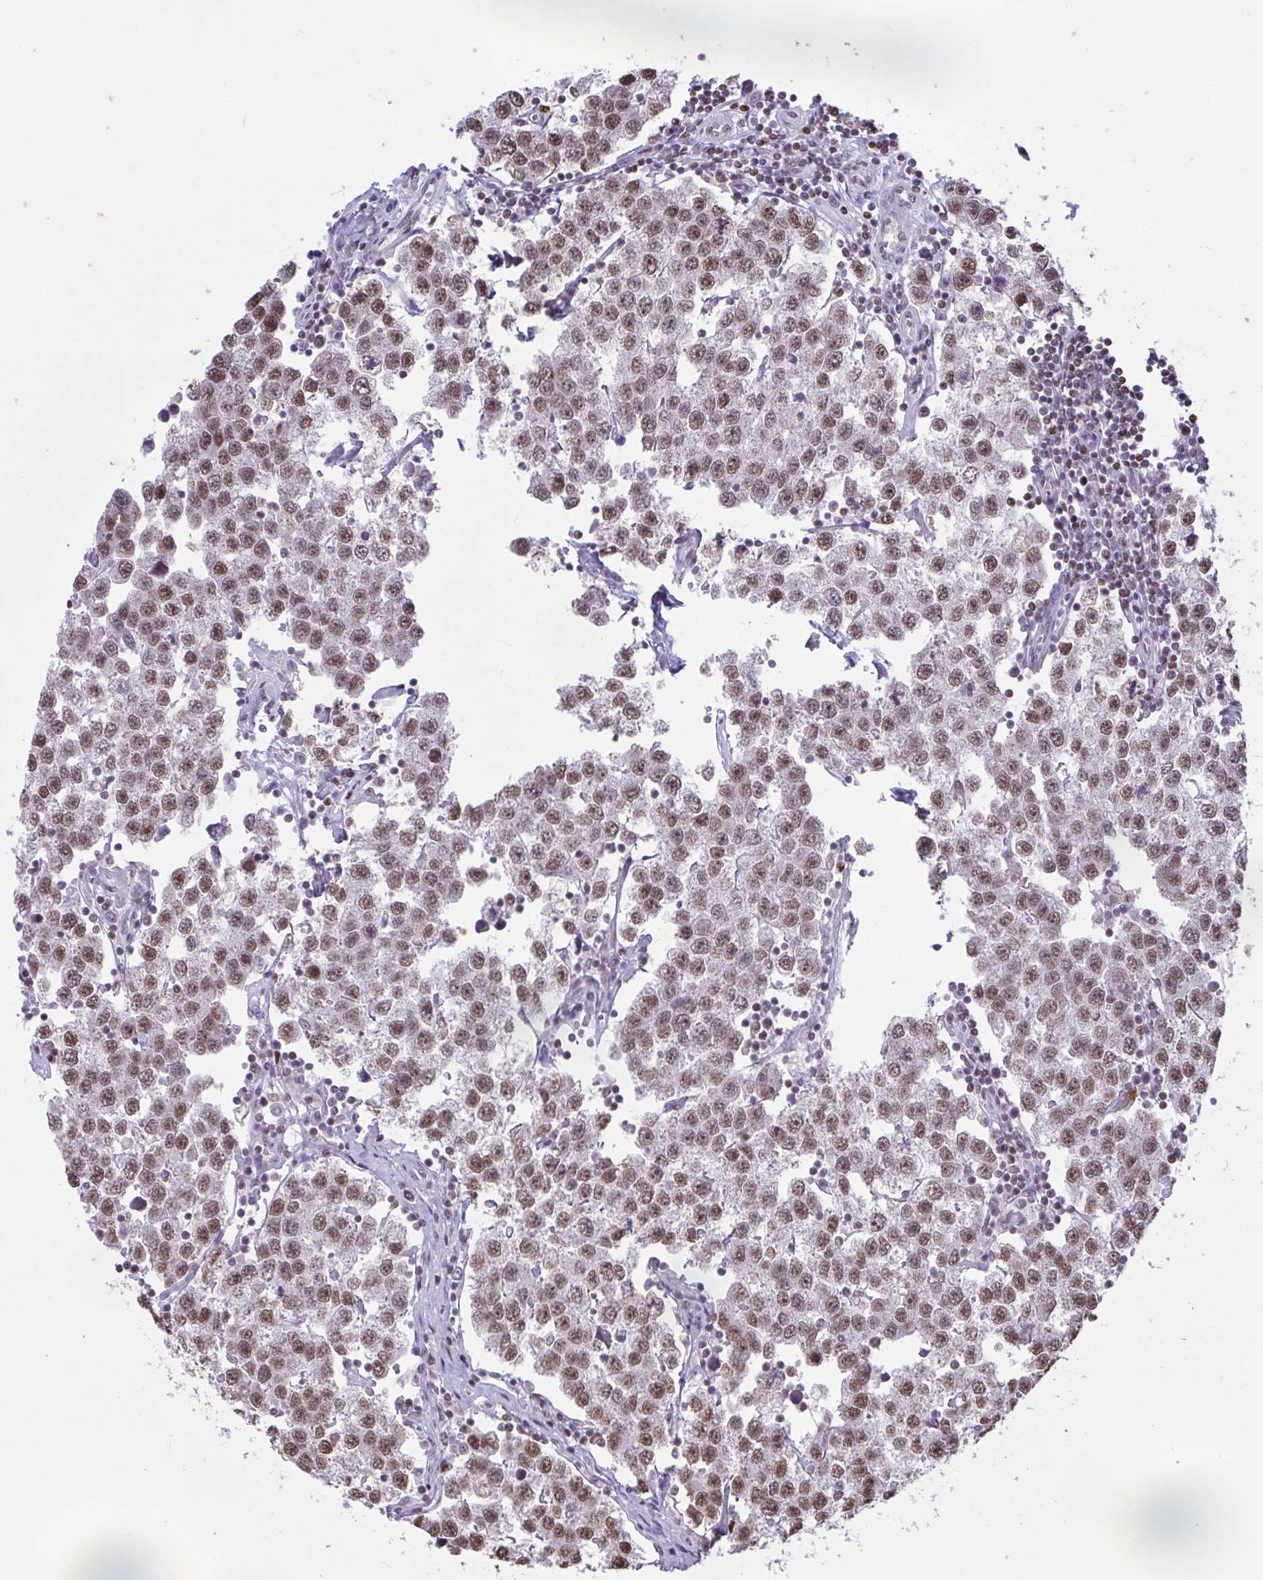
{"staining": {"intensity": "moderate", "quantity": ">75%", "location": "nuclear"}, "tissue": "testis cancer", "cell_type": "Tumor cells", "image_type": "cancer", "snomed": [{"axis": "morphology", "description": "Seminoma, NOS"}, {"axis": "topography", "description": "Testis"}], "caption": "Immunohistochemical staining of human testis cancer exhibits medium levels of moderate nuclear protein positivity in about >75% of tumor cells. The staining was performed using DAB (3,3'-diaminobenzidine) to visualize the protein expression in brown, while the nuclei were stained in blue with hematoxylin (Magnification: 20x).", "gene": "HNRNPDL", "patient": {"sex": "male", "age": 34}}